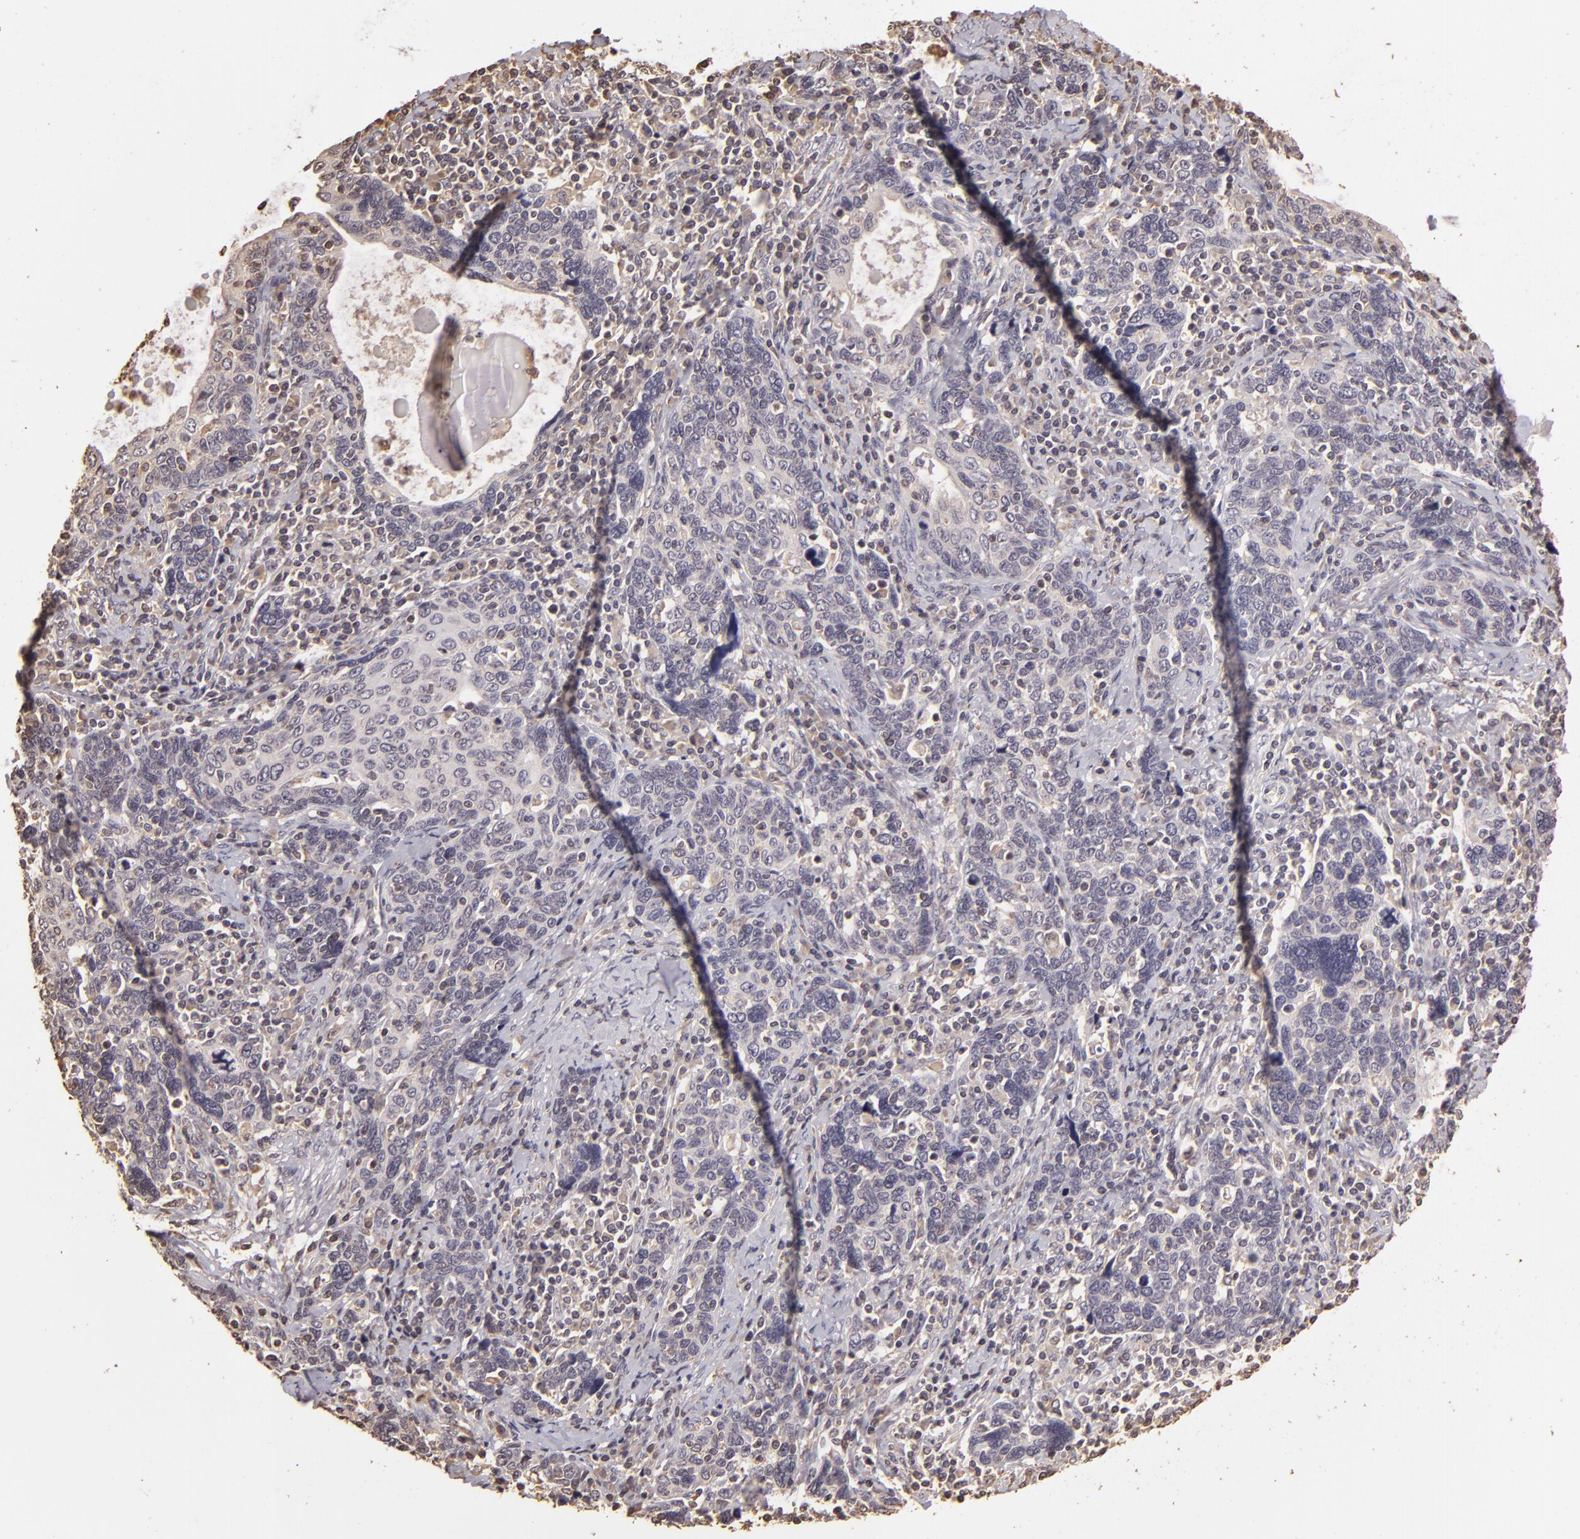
{"staining": {"intensity": "negative", "quantity": "none", "location": "none"}, "tissue": "cervical cancer", "cell_type": "Tumor cells", "image_type": "cancer", "snomed": [{"axis": "morphology", "description": "Squamous cell carcinoma, NOS"}, {"axis": "topography", "description": "Cervix"}], "caption": "The histopathology image shows no significant expression in tumor cells of cervical cancer (squamous cell carcinoma).", "gene": "ARPC2", "patient": {"sex": "female", "age": 41}}